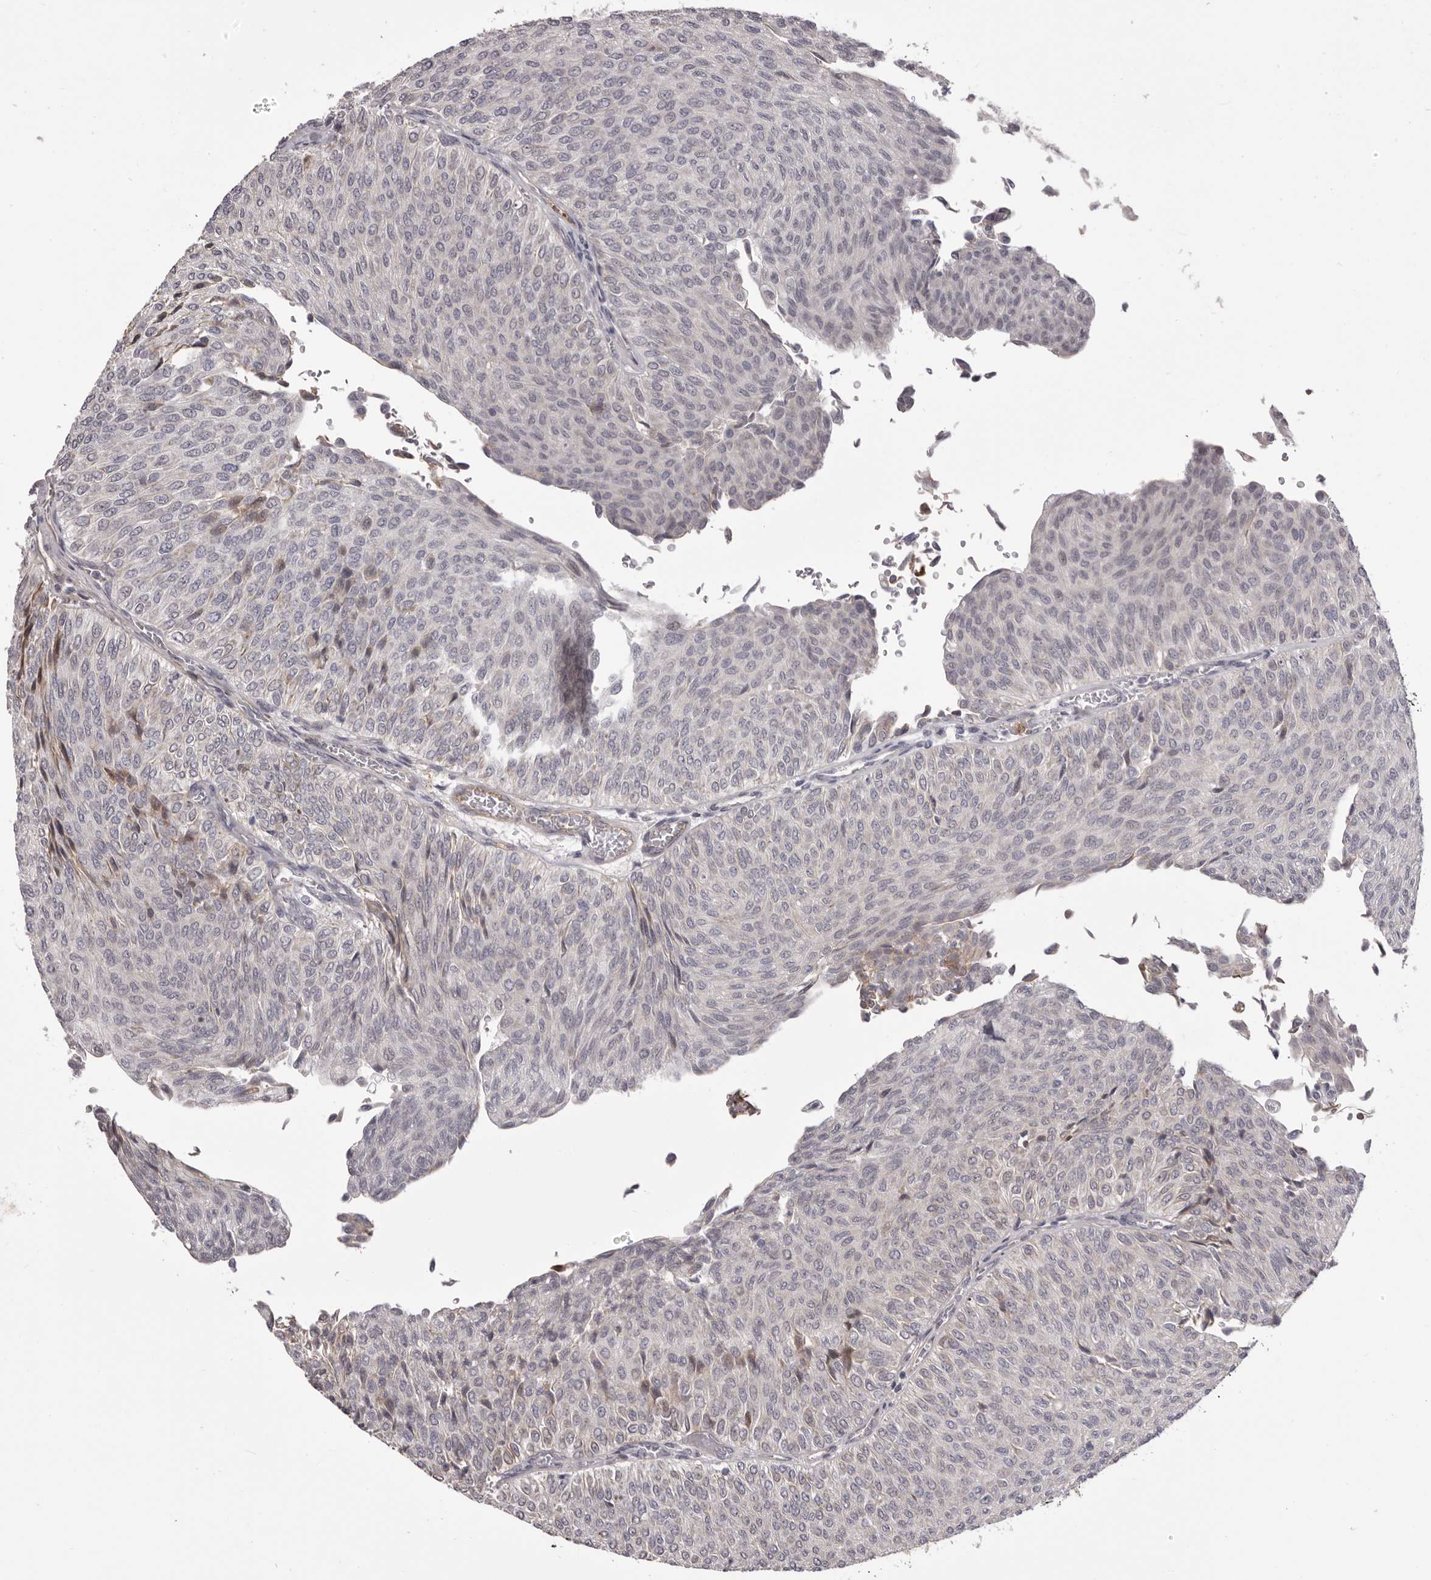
{"staining": {"intensity": "negative", "quantity": "none", "location": "none"}, "tissue": "urothelial cancer", "cell_type": "Tumor cells", "image_type": "cancer", "snomed": [{"axis": "morphology", "description": "Urothelial carcinoma, Low grade"}, {"axis": "topography", "description": "Urinary bladder"}], "caption": "Human urothelial cancer stained for a protein using IHC exhibits no staining in tumor cells.", "gene": "OTUD3", "patient": {"sex": "male", "age": 78}}